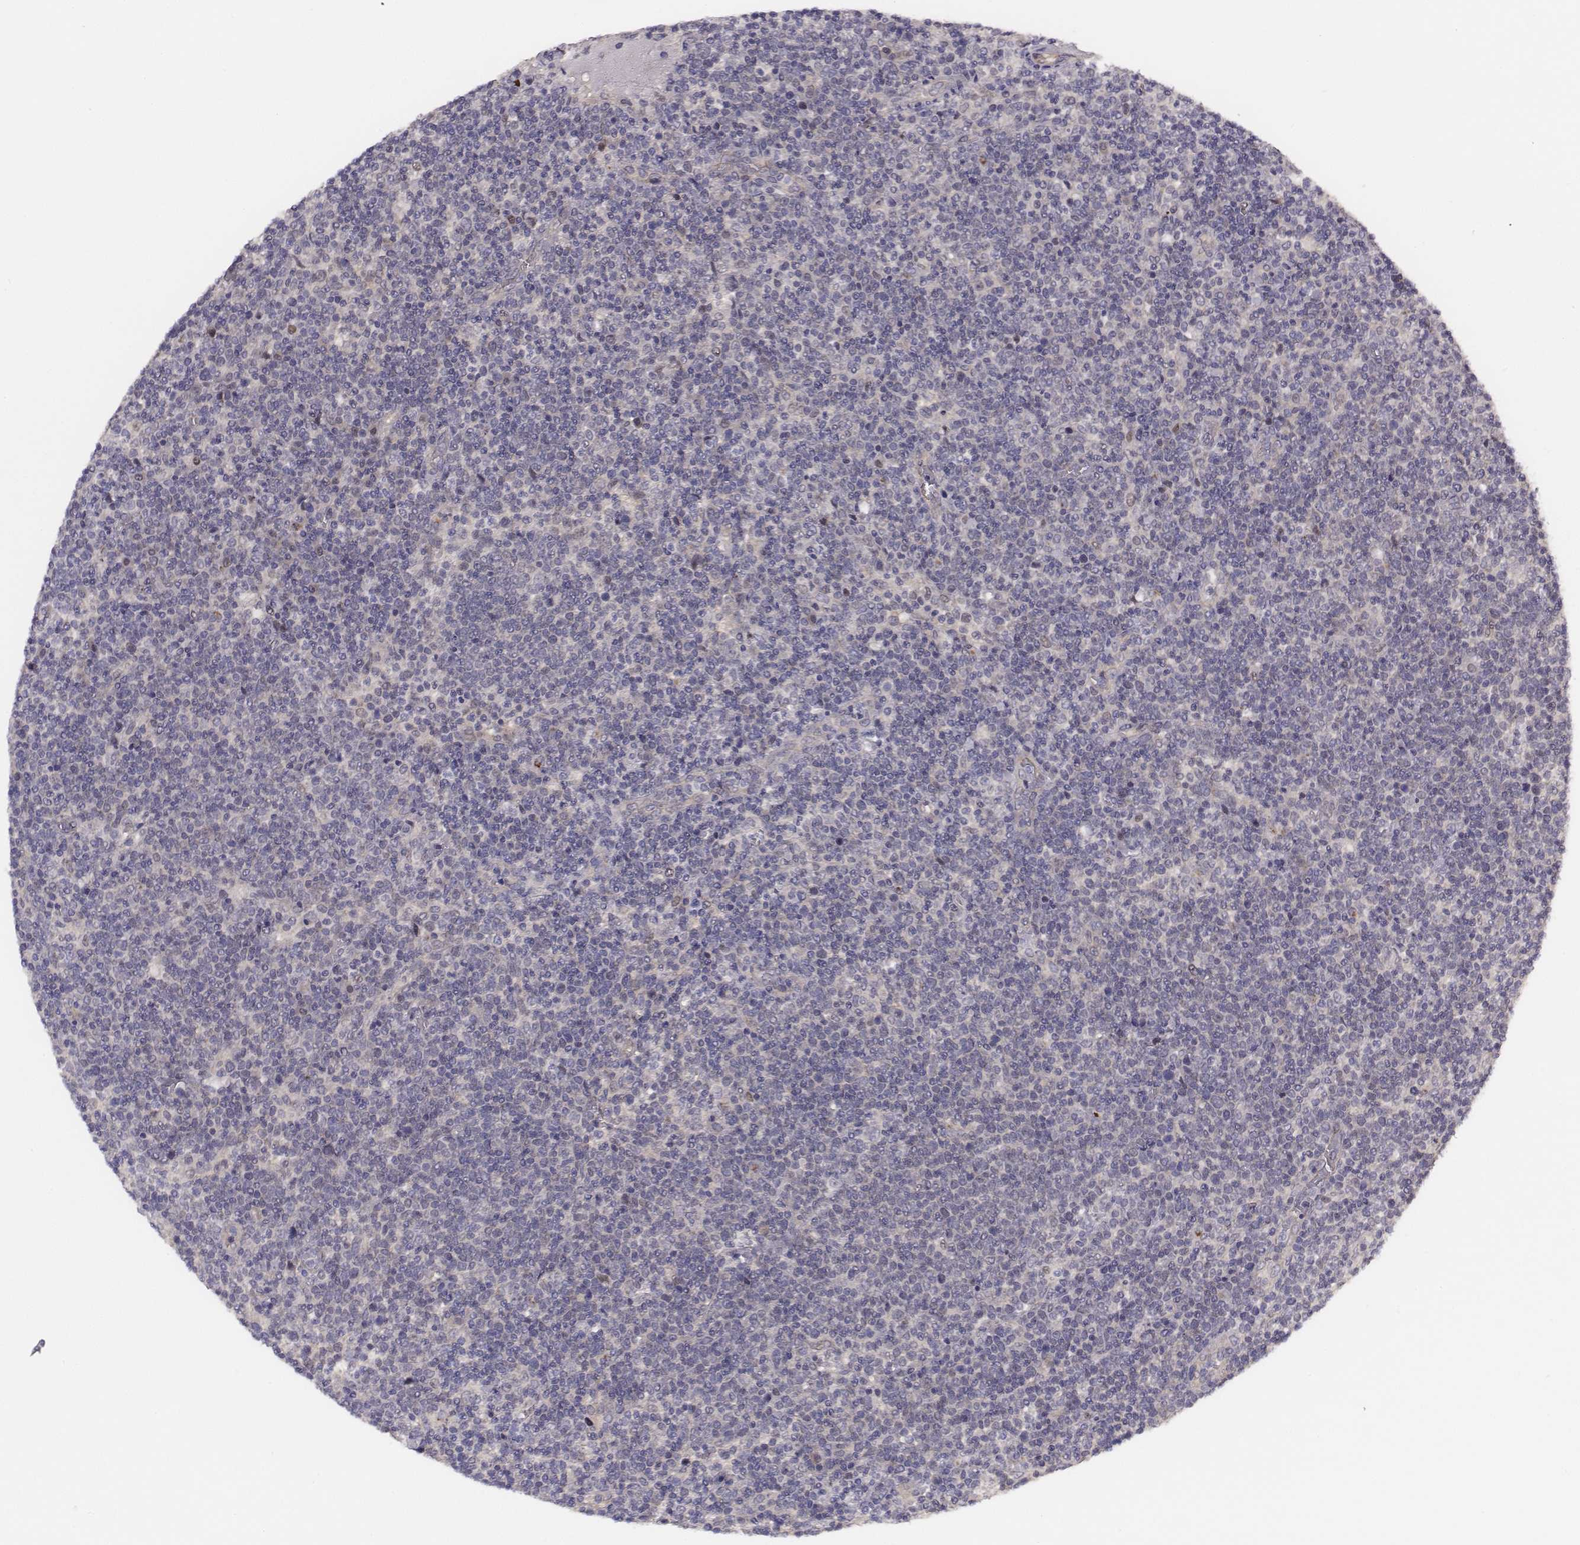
{"staining": {"intensity": "negative", "quantity": "none", "location": "none"}, "tissue": "lymphoma", "cell_type": "Tumor cells", "image_type": "cancer", "snomed": [{"axis": "morphology", "description": "Malignant lymphoma, non-Hodgkin's type, High grade"}, {"axis": "topography", "description": "Lymph node"}], "caption": "High power microscopy photomicrograph of an IHC image of lymphoma, revealing no significant expression in tumor cells.", "gene": "SMURF2", "patient": {"sex": "male", "age": 61}}